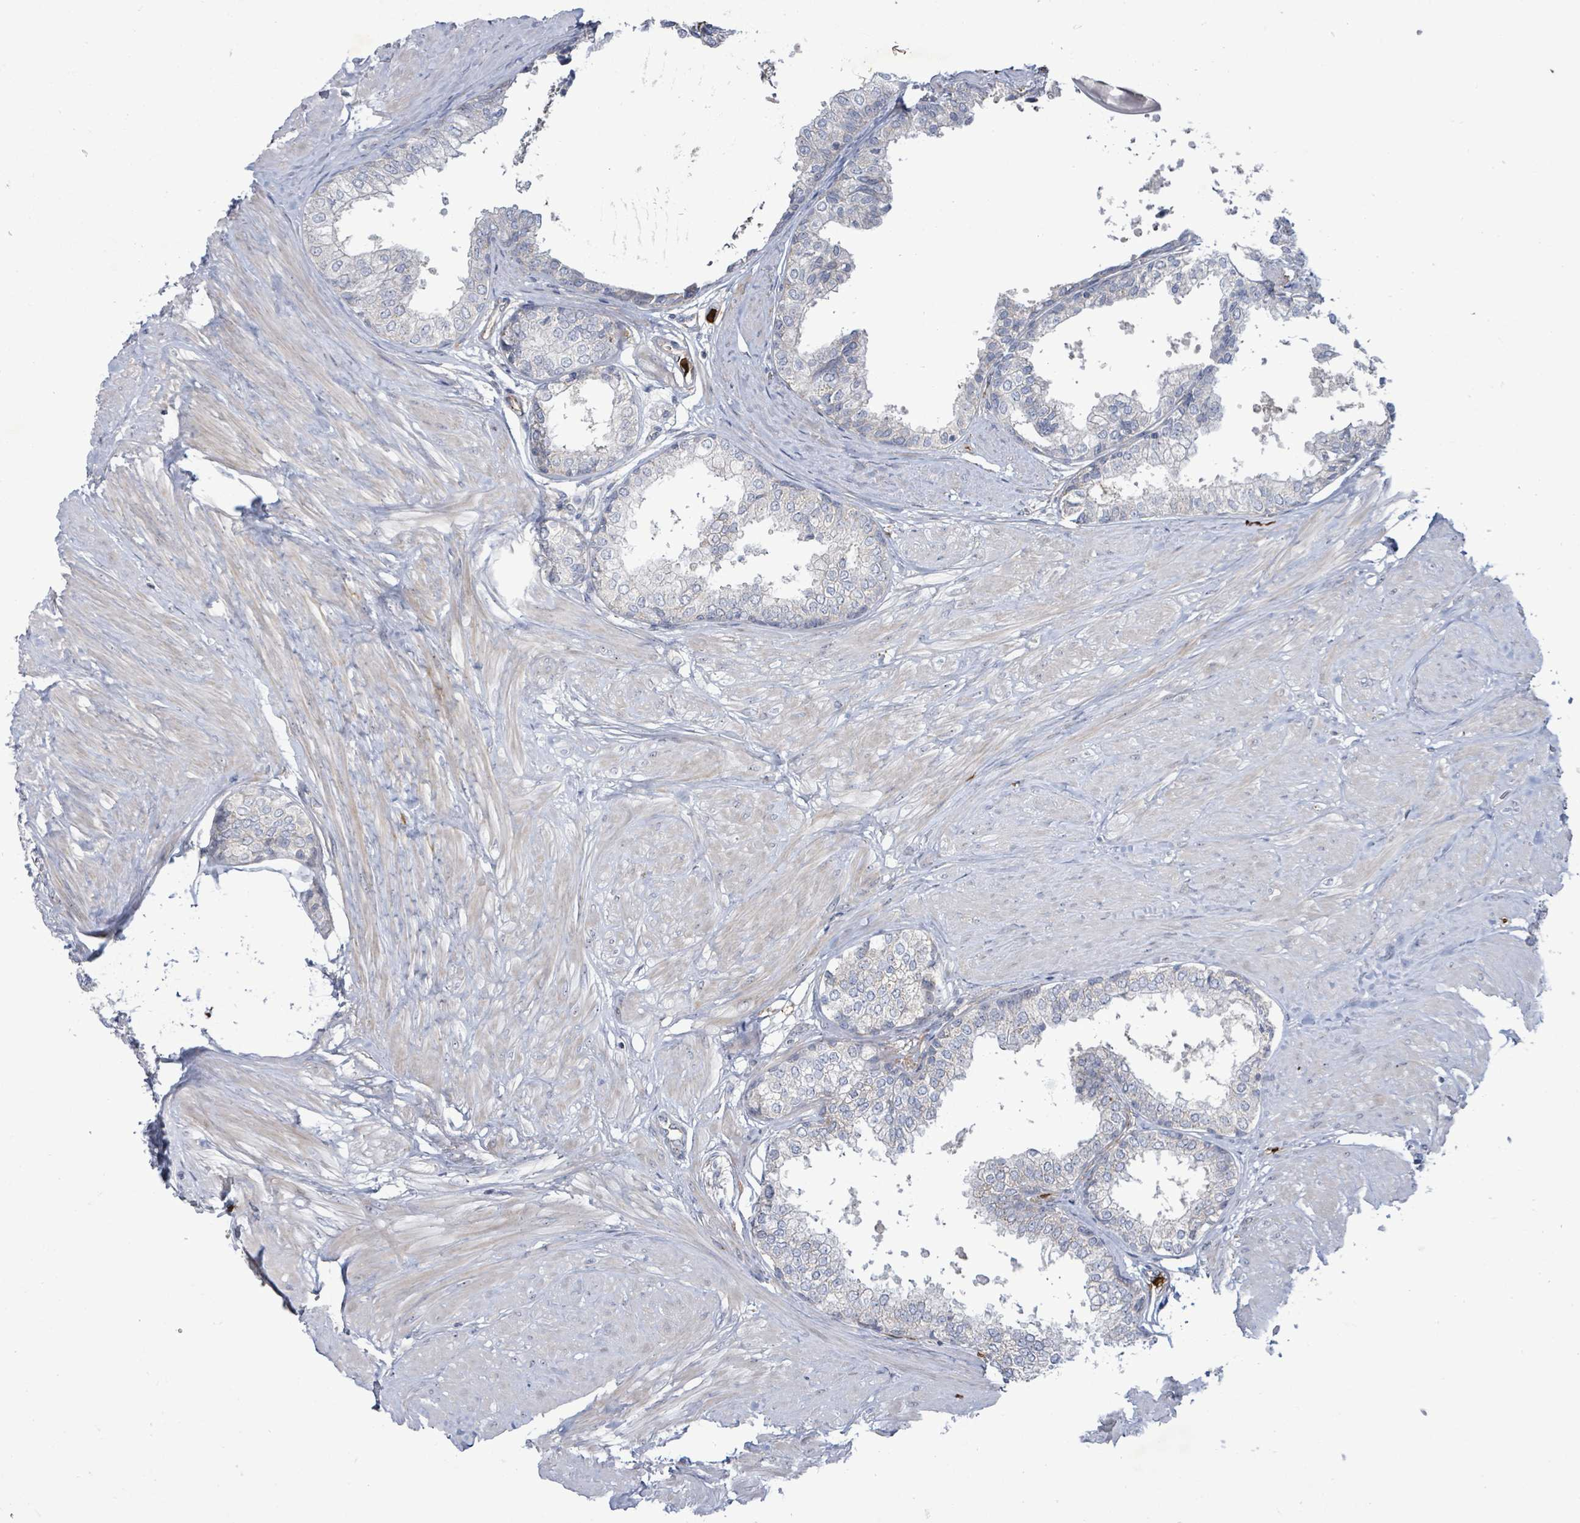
{"staining": {"intensity": "negative", "quantity": "none", "location": "none"}, "tissue": "prostate", "cell_type": "Glandular cells", "image_type": "normal", "snomed": [{"axis": "morphology", "description": "Normal tissue, NOS"}, {"axis": "topography", "description": "Prostate"}], "caption": "High magnification brightfield microscopy of unremarkable prostate stained with DAB (brown) and counterstained with hematoxylin (blue): glandular cells show no significant positivity.", "gene": "FAM210A", "patient": {"sex": "male", "age": 48}}